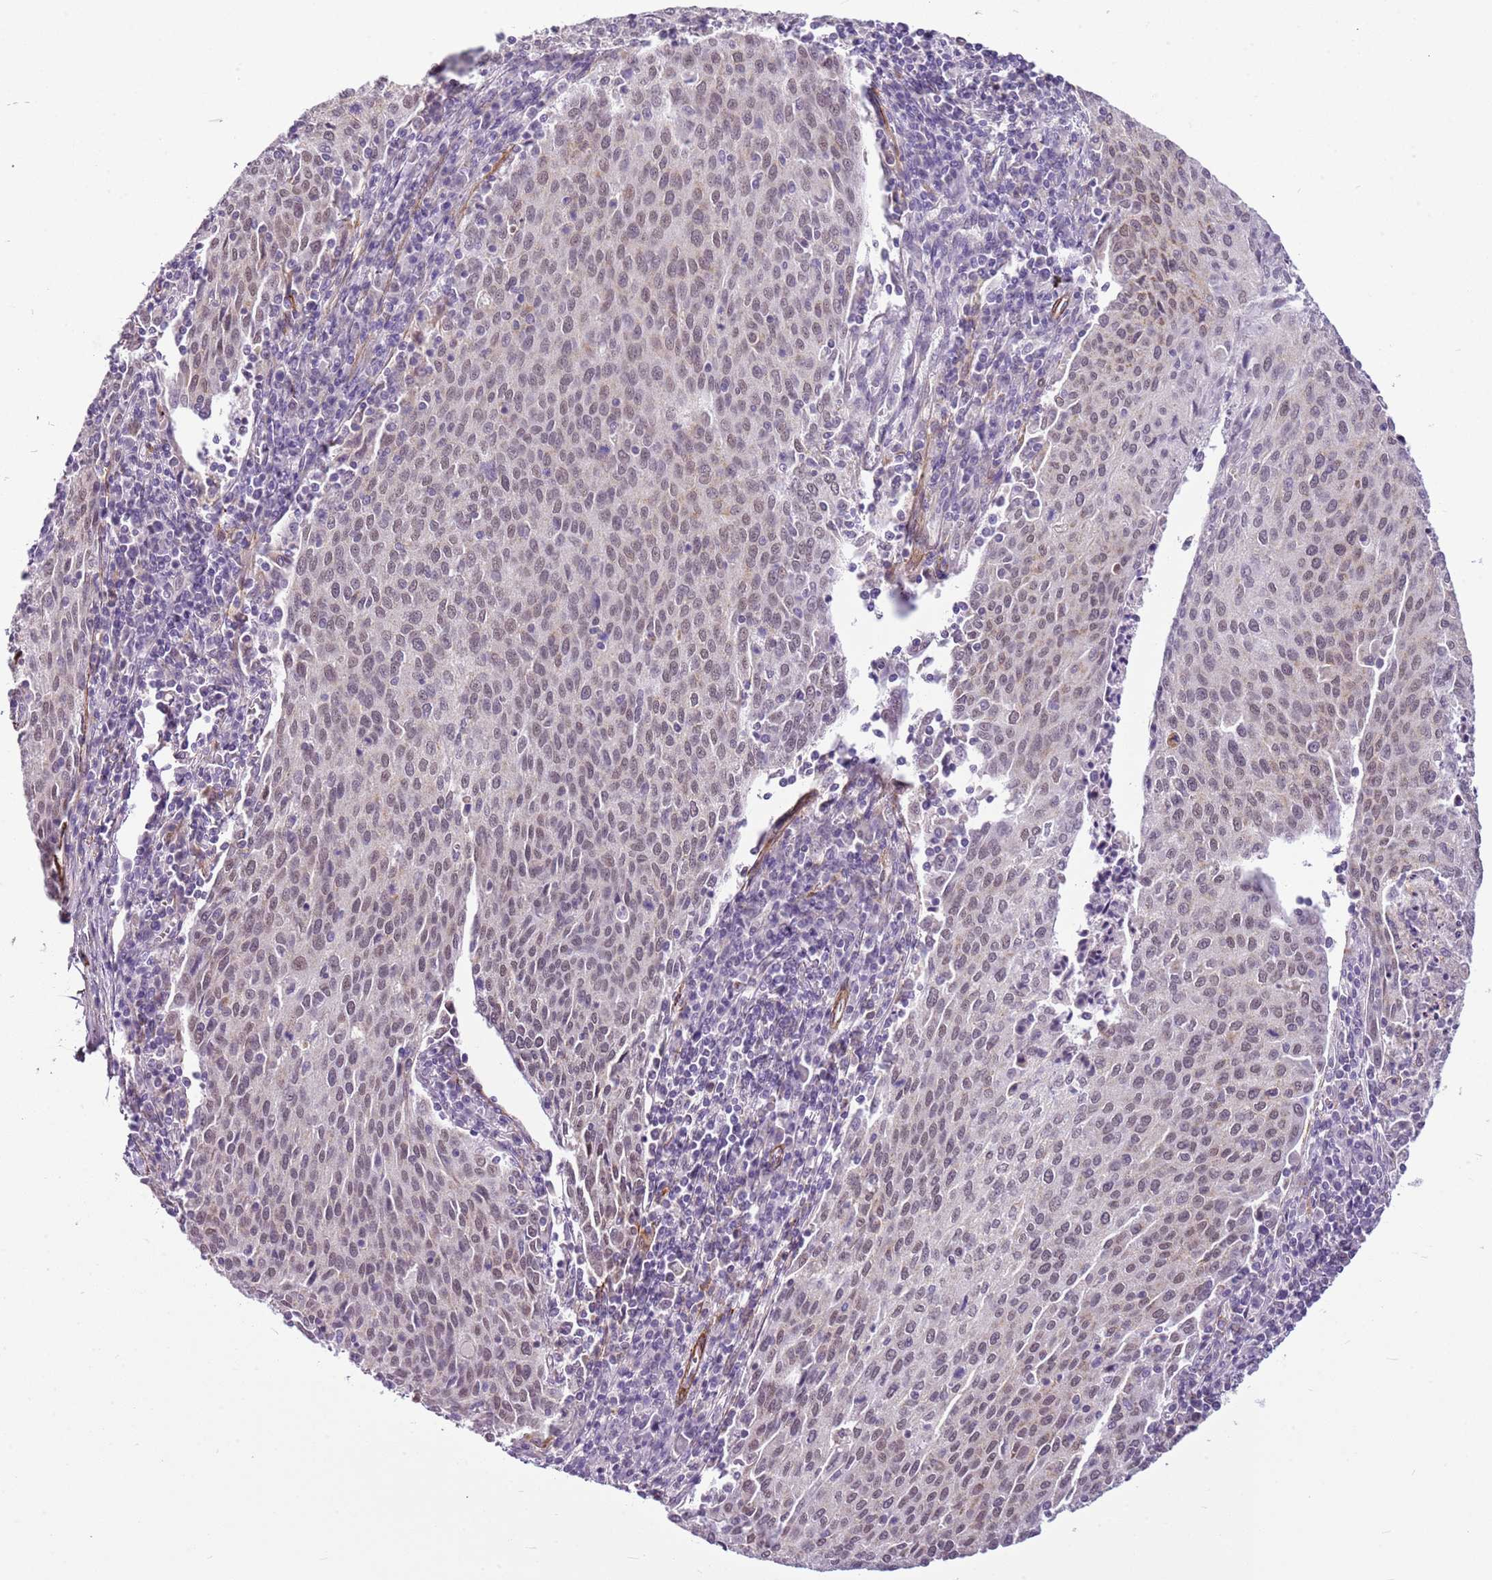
{"staining": {"intensity": "weak", "quantity": ">75%", "location": "nuclear"}, "tissue": "cervical cancer", "cell_type": "Tumor cells", "image_type": "cancer", "snomed": [{"axis": "morphology", "description": "Squamous cell carcinoma, NOS"}, {"axis": "topography", "description": "Cervix"}], "caption": "This micrograph exhibits immunohistochemistry staining of human squamous cell carcinoma (cervical), with low weak nuclear expression in about >75% of tumor cells.", "gene": "SMIM4", "patient": {"sex": "female", "age": 46}}